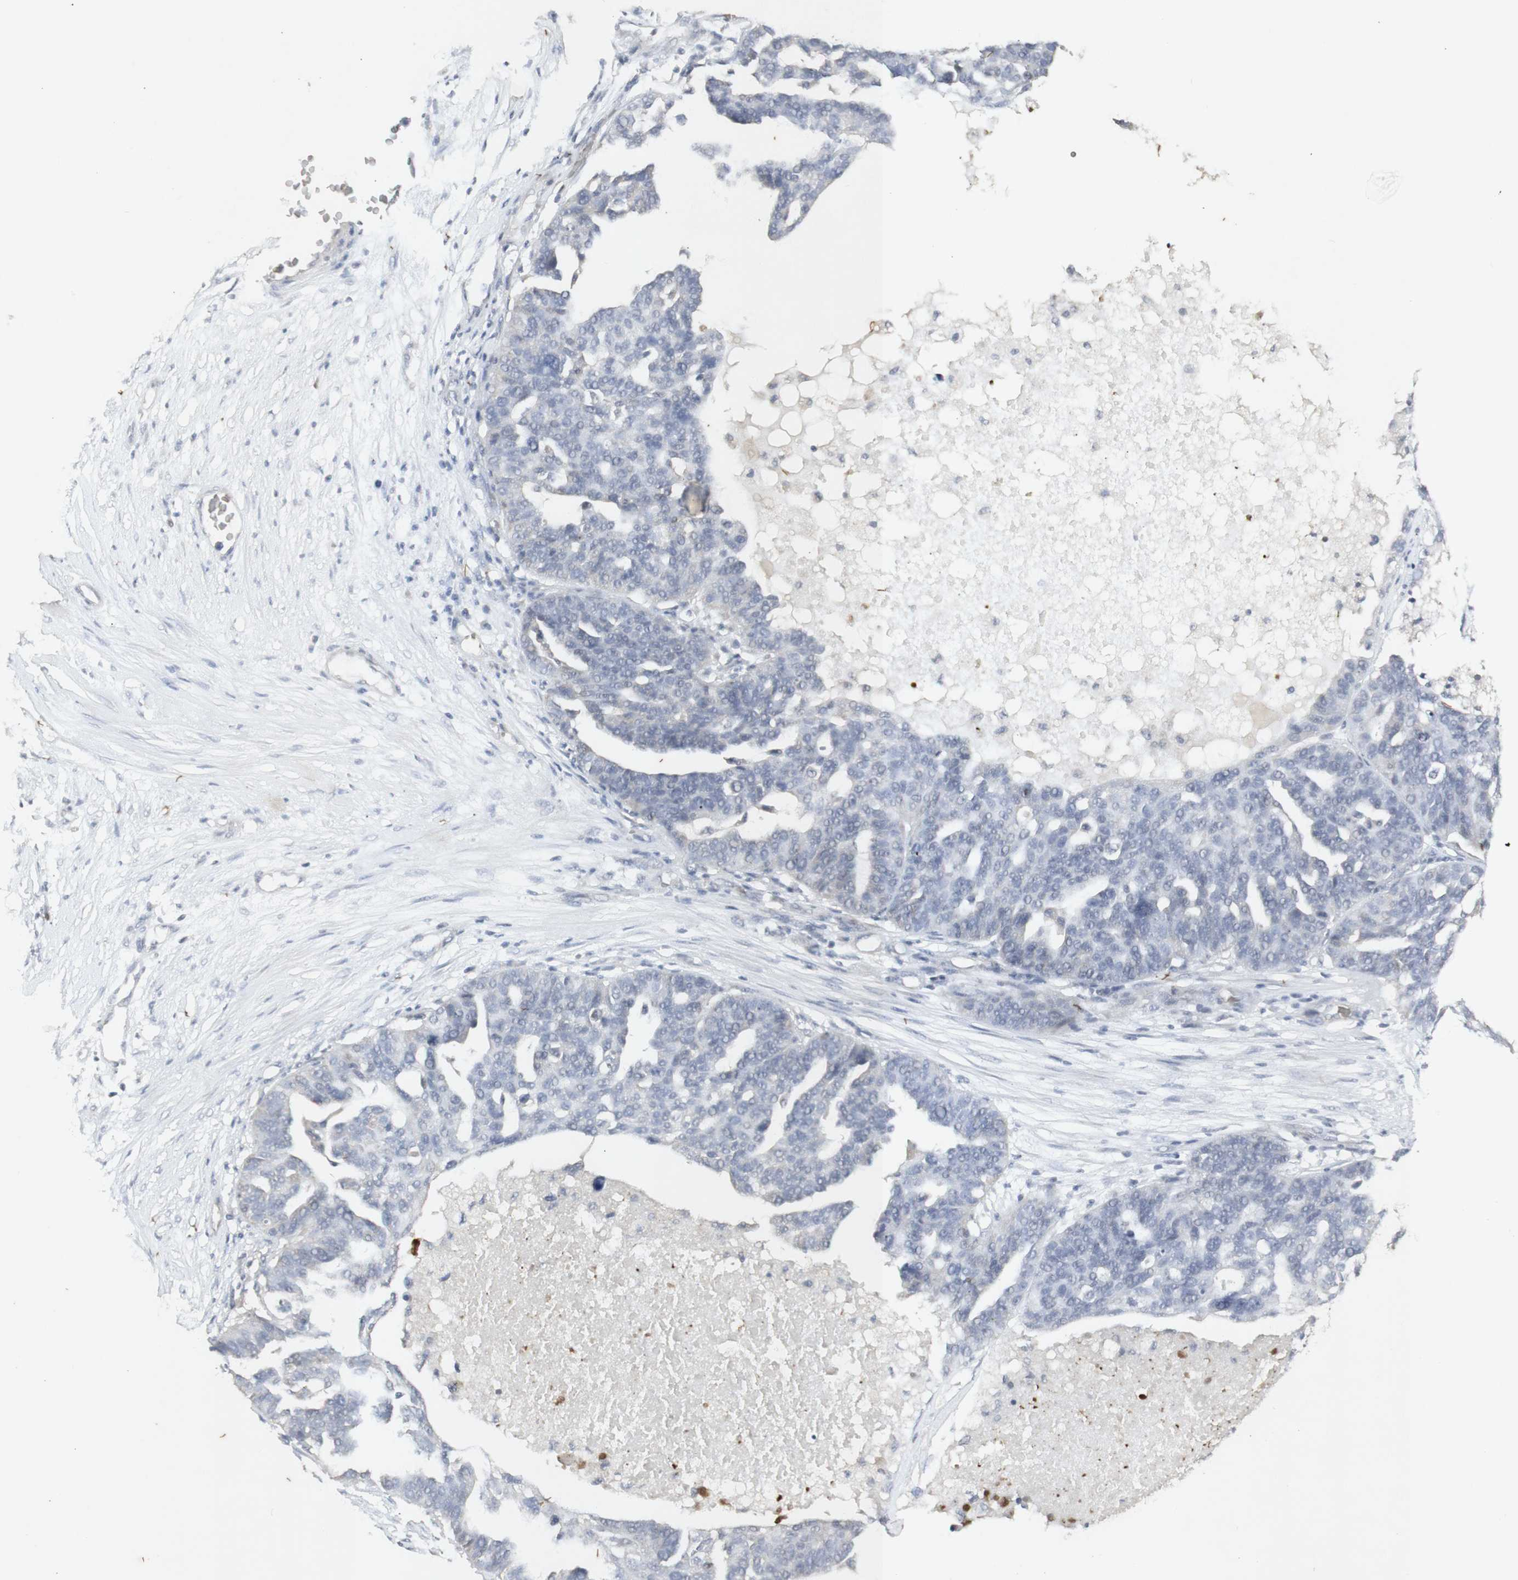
{"staining": {"intensity": "negative", "quantity": "none", "location": "none"}, "tissue": "ovarian cancer", "cell_type": "Tumor cells", "image_type": "cancer", "snomed": [{"axis": "morphology", "description": "Cystadenocarcinoma, serous, NOS"}, {"axis": "topography", "description": "Ovary"}], "caption": "The histopathology image exhibits no staining of tumor cells in ovarian serous cystadenocarcinoma.", "gene": "INS", "patient": {"sex": "female", "age": 59}}